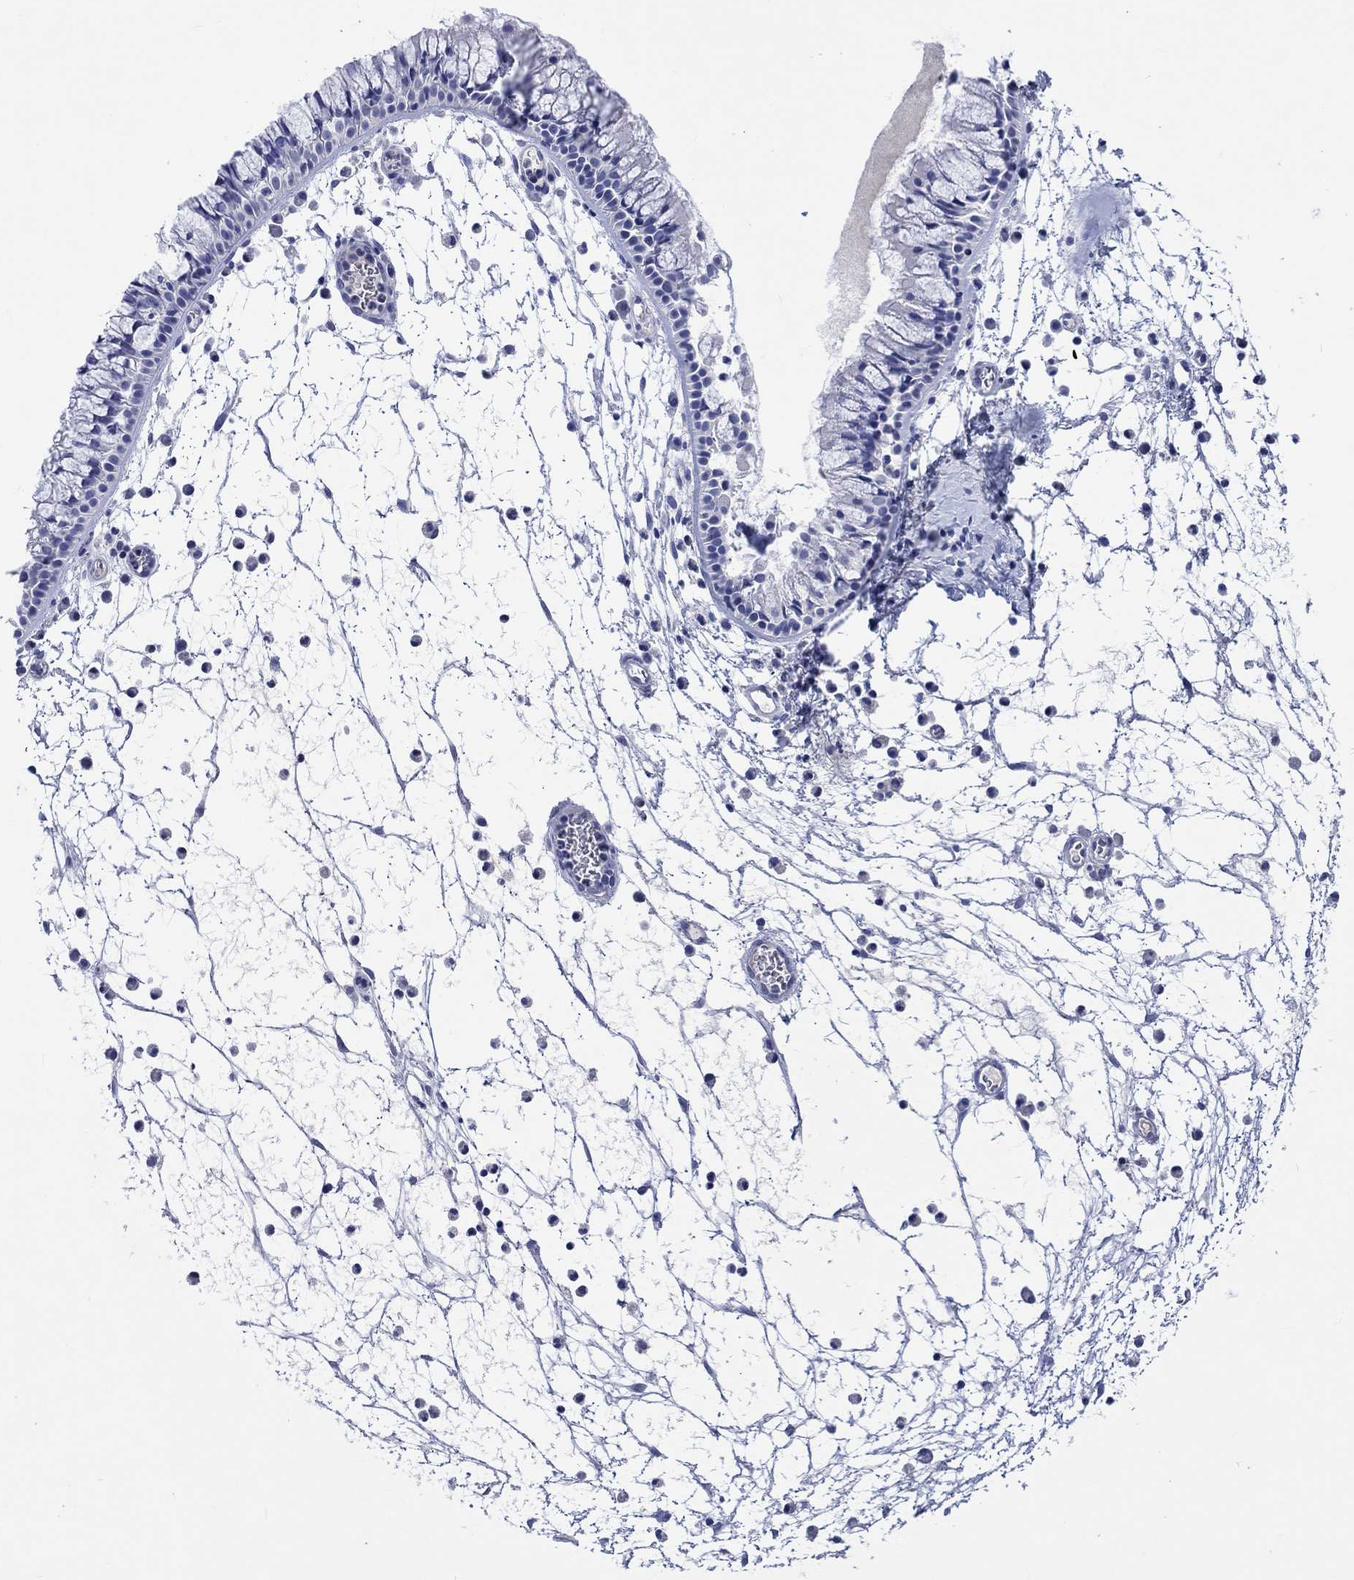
{"staining": {"intensity": "negative", "quantity": "none", "location": "none"}, "tissue": "nasopharynx", "cell_type": "Respiratory epithelial cells", "image_type": "normal", "snomed": [{"axis": "morphology", "description": "Normal tissue, NOS"}, {"axis": "topography", "description": "Nasopharynx"}], "caption": "A high-resolution photomicrograph shows IHC staining of unremarkable nasopharynx, which shows no significant staining in respiratory epithelial cells. The staining is performed using DAB brown chromogen with nuclei counter-stained in using hematoxylin.", "gene": "CACNG3", "patient": {"sex": "female", "age": 73}}